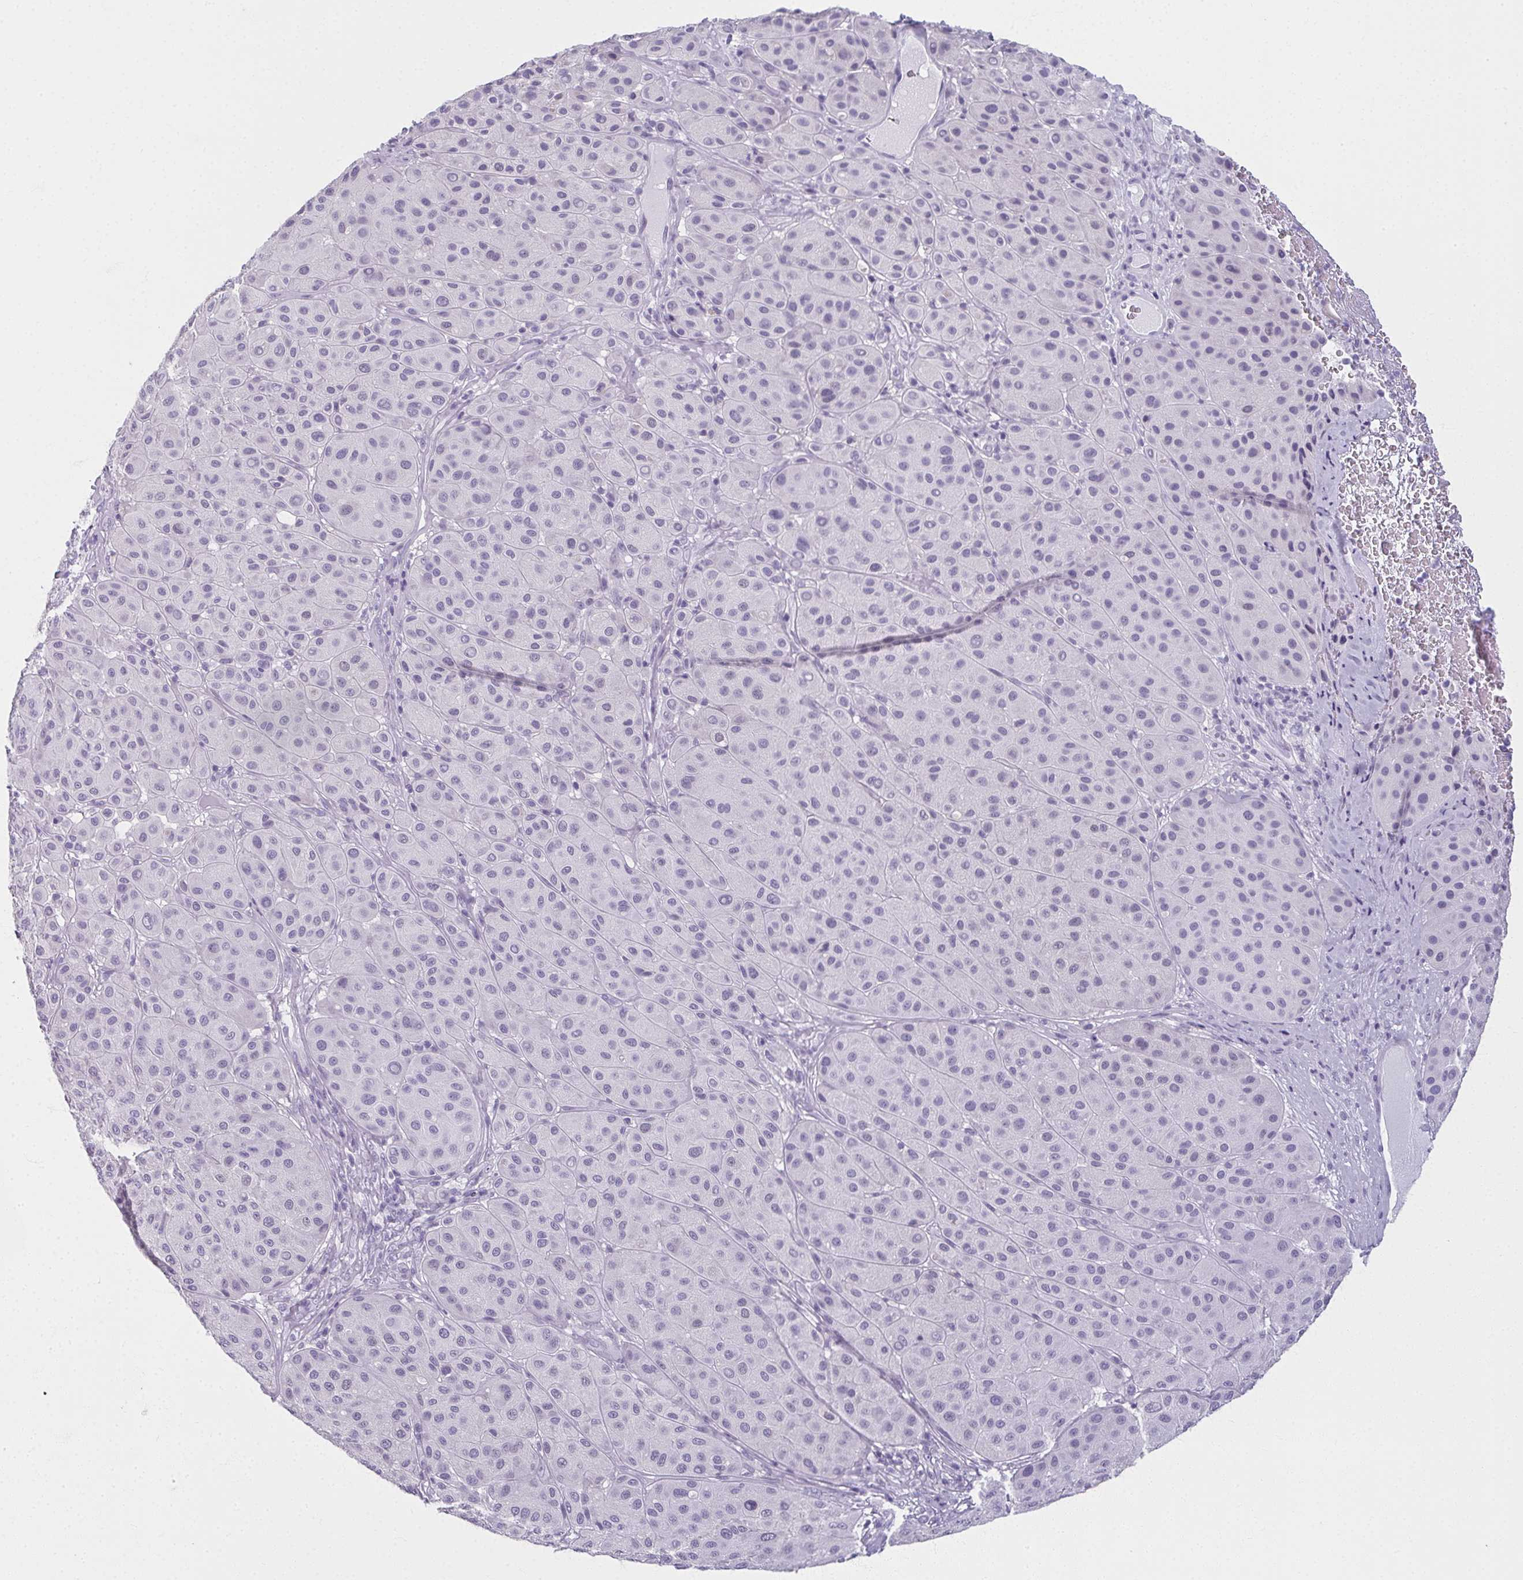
{"staining": {"intensity": "negative", "quantity": "none", "location": "none"}, "tissue": "melanoma", "cell_type": "Tumor cells", "image_type": "cancer", "snomed": [{"axis": "morphology", "description": "Malignant melanoma, Metastatic site"}, {"axis": "topography", "description": "Smooth muscle"}], "caption": "Tumor cells are negative for protein expression in human malignant melanoma (metastatic site). (Stains: DAB (3,3'-diaminobenzidine) immunohistochemistry with hematoxylin counter stain, Microscopy: brightfield microscopy at high magnification).", "gene": "MOBP", "patient": {"sex": "male", "age": 41}}